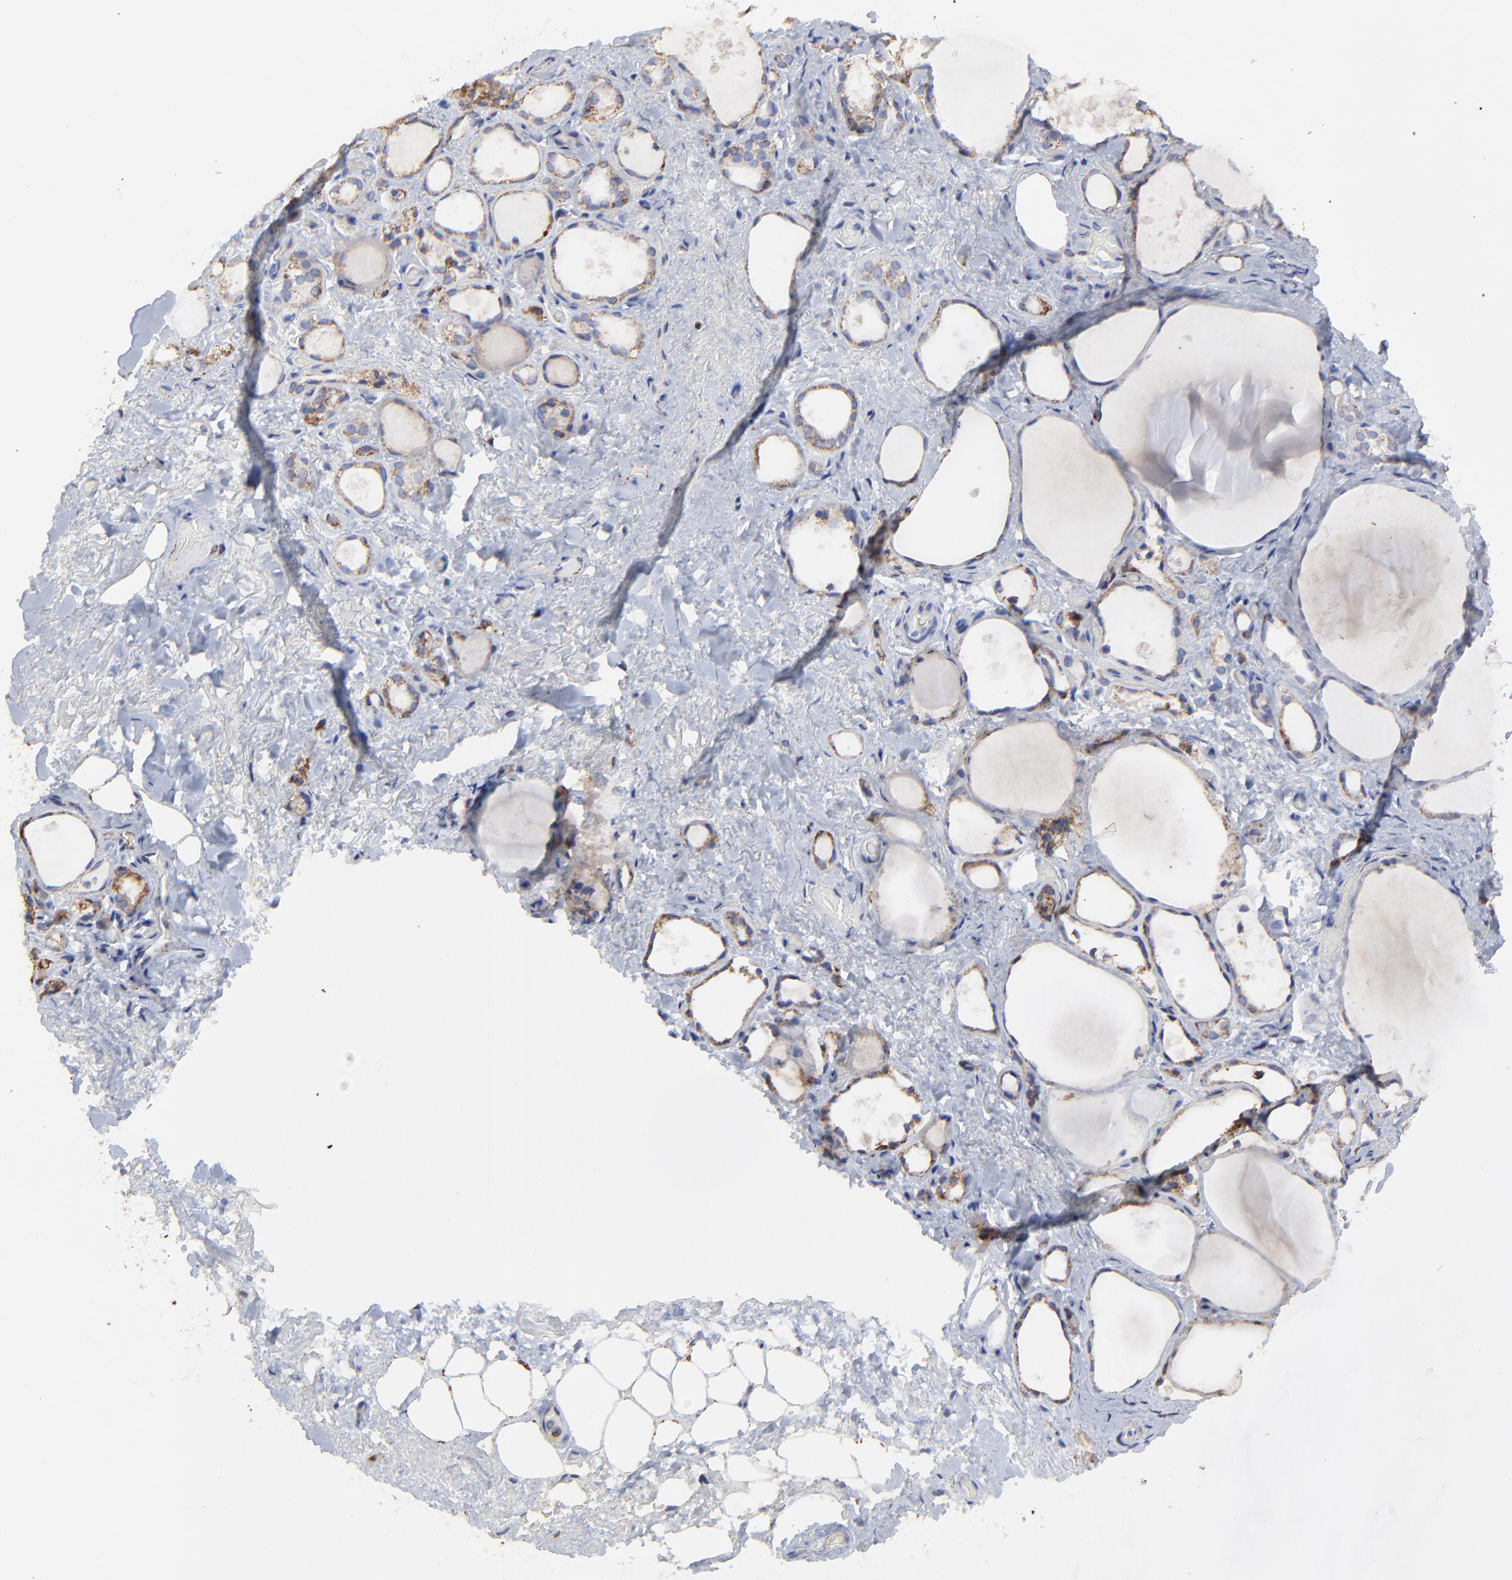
{"staining": {"intensity": "moderate", "quantity": ">75%", "location": "cytoplasmic/membranous"}, "tissue": "thyroid gland", "cell_type": "Glandular cells", "image_type": "normal", "snomed": [{"axis": "morphology", "description": "Normal tissue, NOS"}, {"axis": "topography", "description": "Thyroid gland"}], "caption": "Thyroid gland was stained to show a protein in brown. There is medium levels of moderate cytoplasmic/membranous expression in about >75% of glandular cells. The staining was performed using DAB (3,3'-diaminobenzidine) to visualize the protein expression in brown, while the nuclei were stained in blue with hematoxylin (Magnification: 20x).", "gene": "PINK1", "patient": {"sex": "female", "age": 75}}